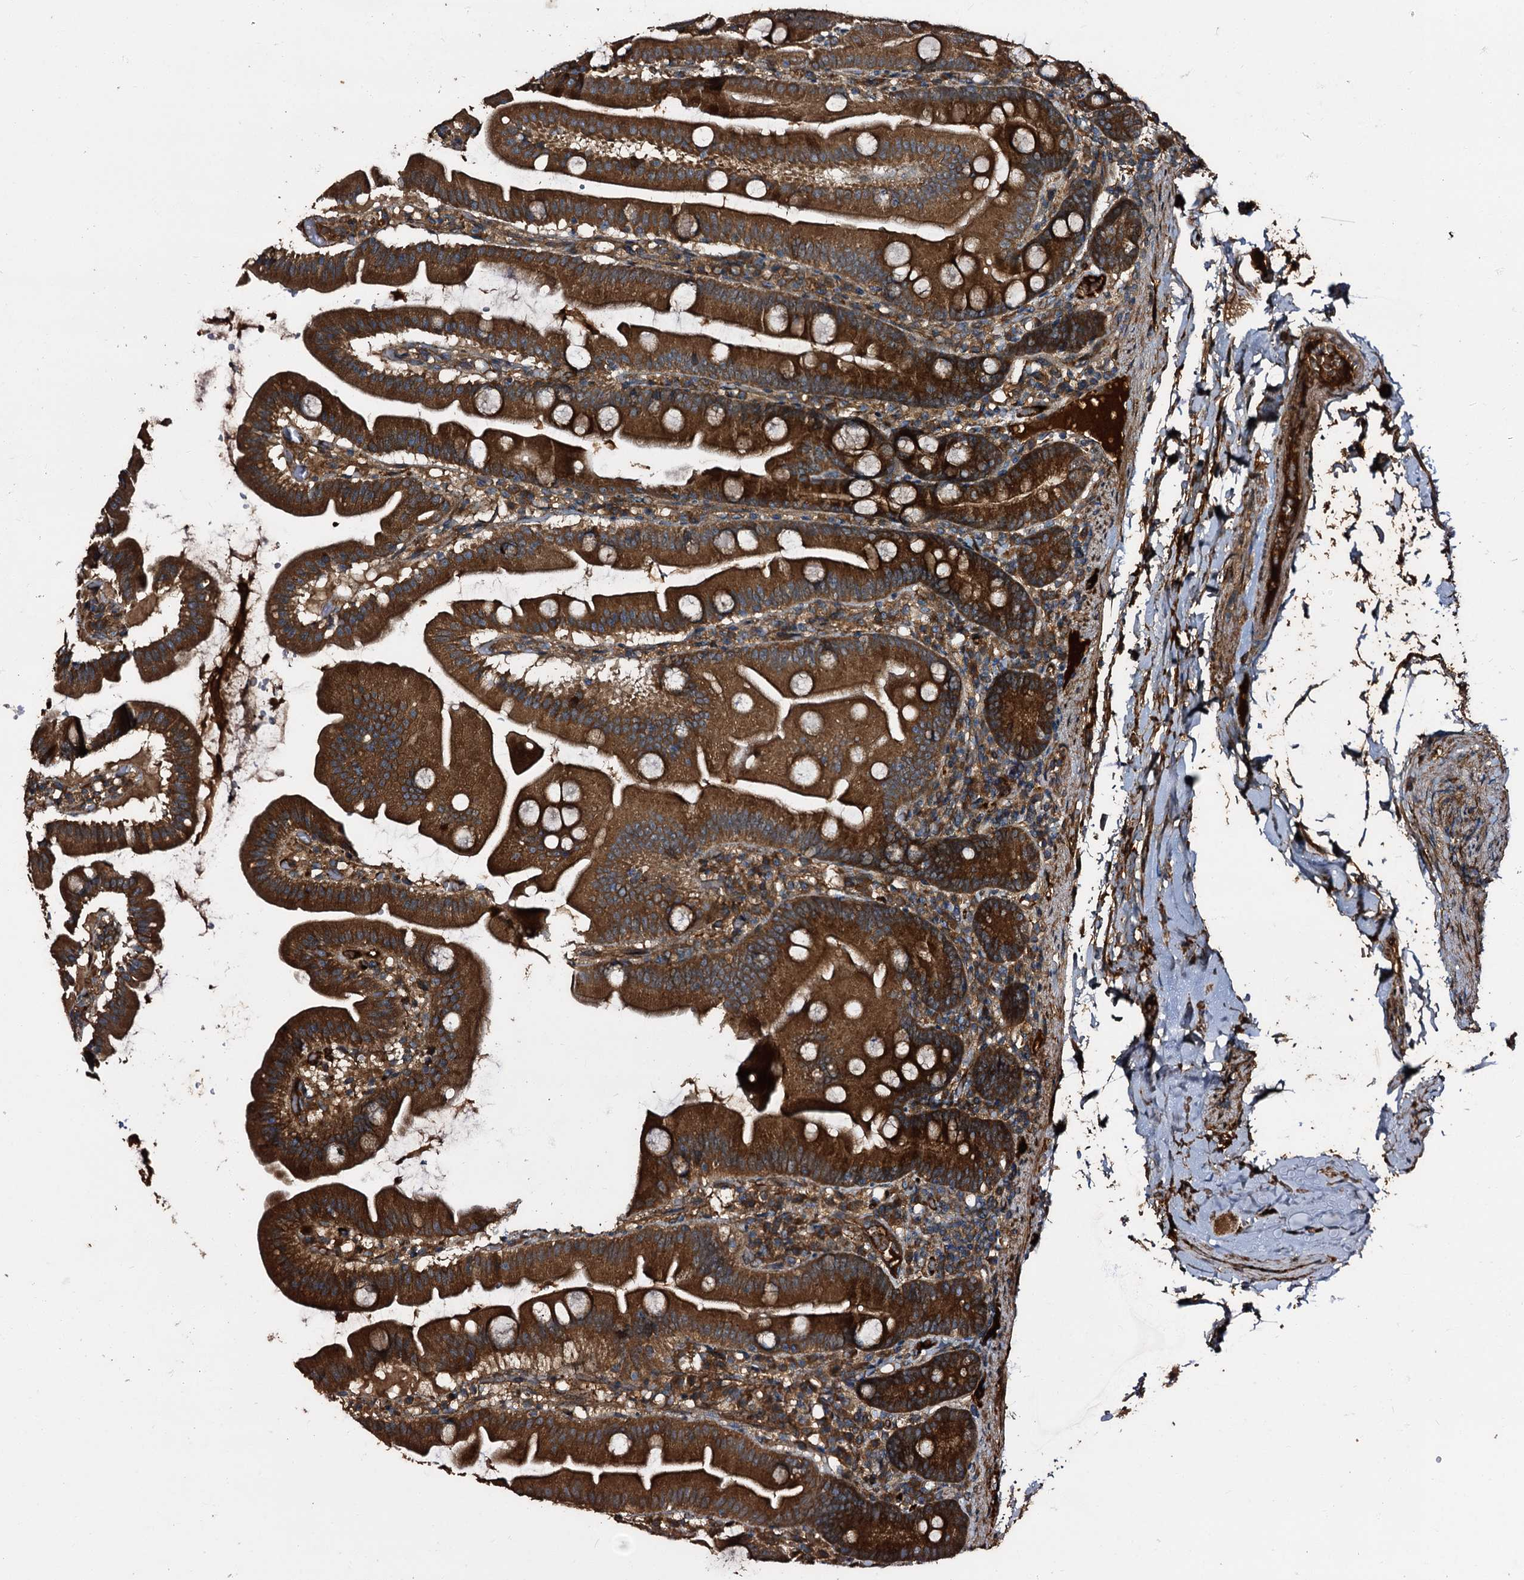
{"staining": {"intensity": "strong", "quantity": ">75%", "location": "cytoplasmic/membranous"}, "tissue": "small intestine", "cell_type": "Glandular cells", "image_type": "normal", "snomed": [{"axis": "morphology", "description": "Normal tissue, NOS"}, {"axis": "topography", "description": "Small intestine"}], "caption": "Protein staining exhibits strong cytoplasmic/membranous staining in about >75% of glandular cells in normal small intestine.", "gene": "PEX5", "patient": {"sex": "female", "age": 68}}